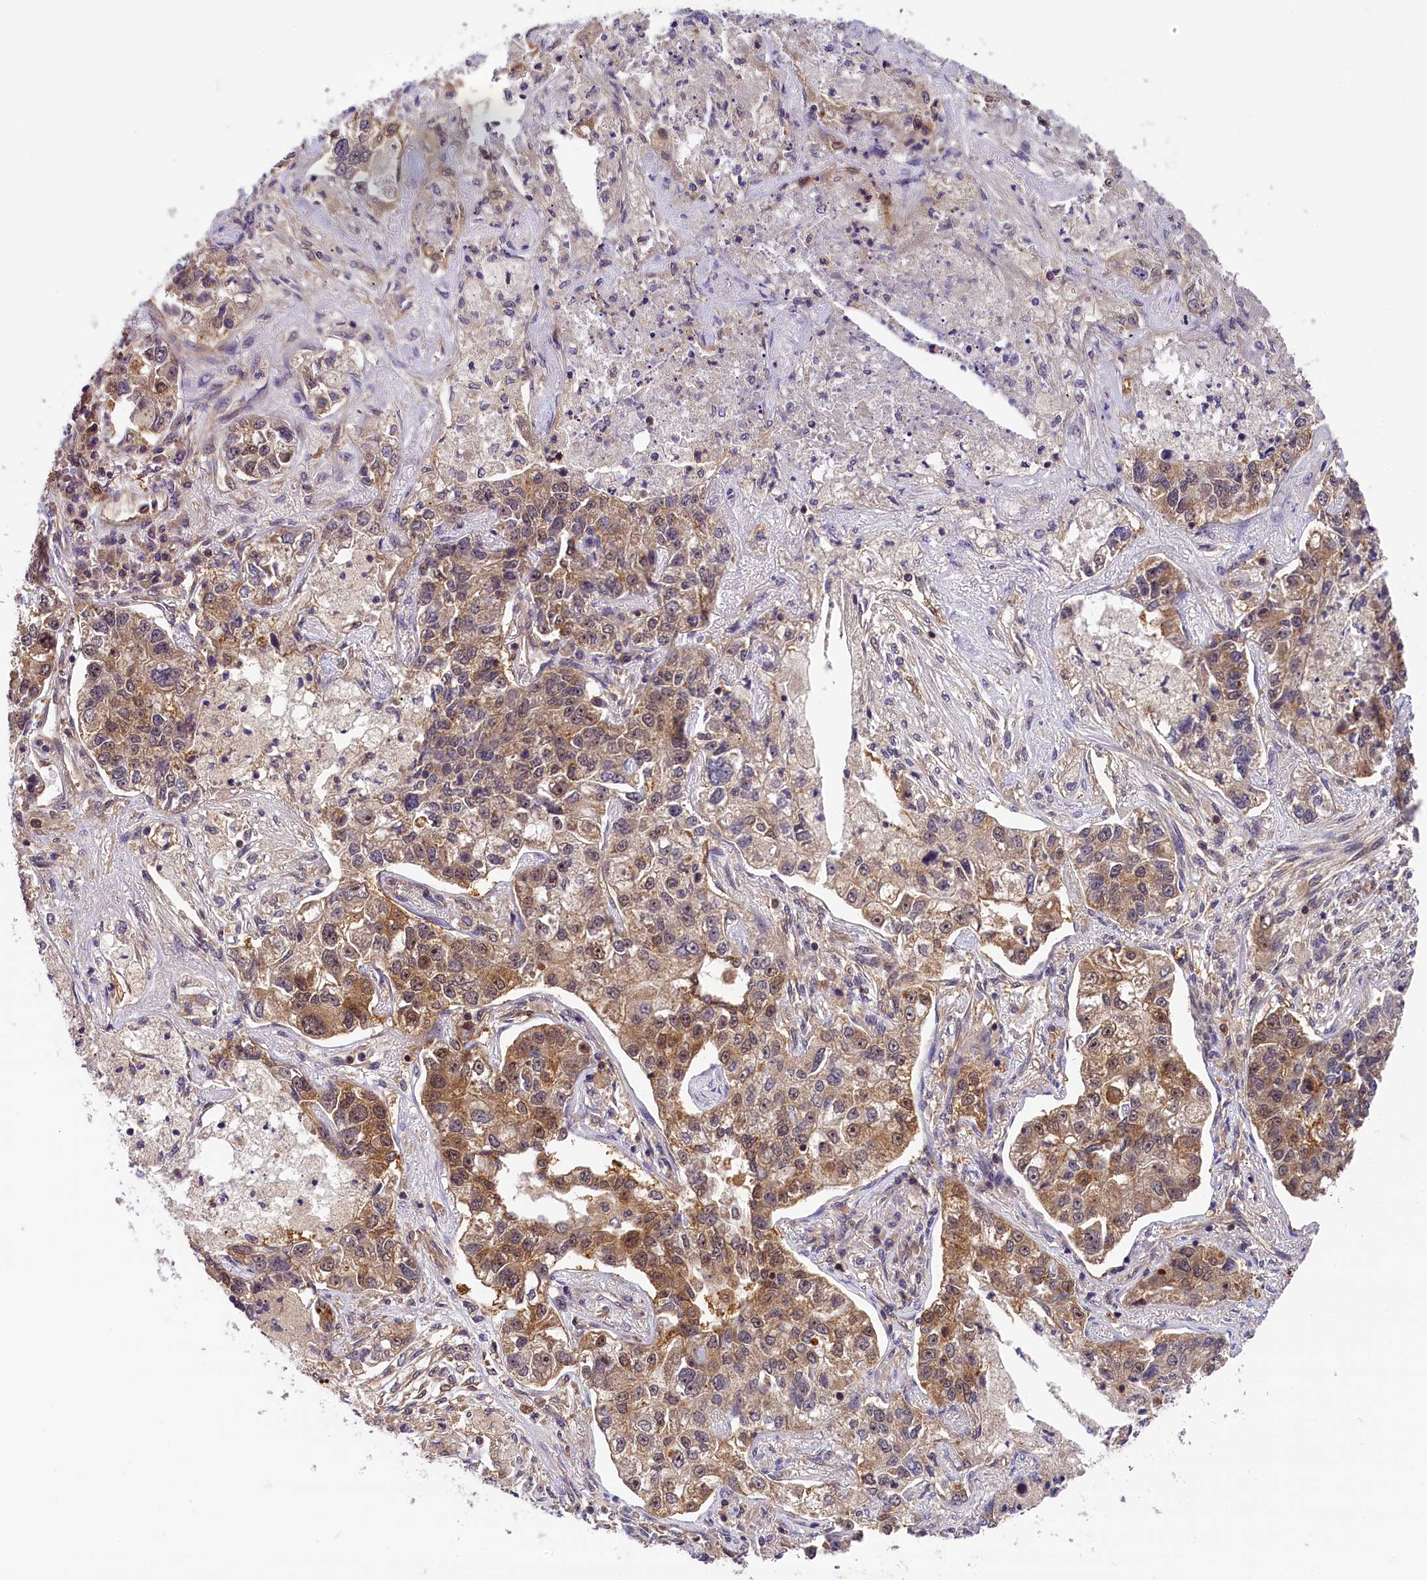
{"staining": {"intensity": "moderate", "quantity": "25%-75%", "location": "cytoplasmic/membranous,nuclear"}, "tissue": "lung cancer", "cell_type": "Tumor cells", "image_type": "cancer", "snomed": [{"axis": "morphology", "description": "Adenocarcinoma, NOS"}, {"axis": "topography", "description": "Lung"}], "caption": "Protein staining by immunohistochemistry displays moderate cytoplasmic/membranous and nuclear expression in approximately 25%-75% of tumor cells in adenocarcinoma (lung).", "gene": "EIF6", "patient": {"sex": "male", "age": 49}}